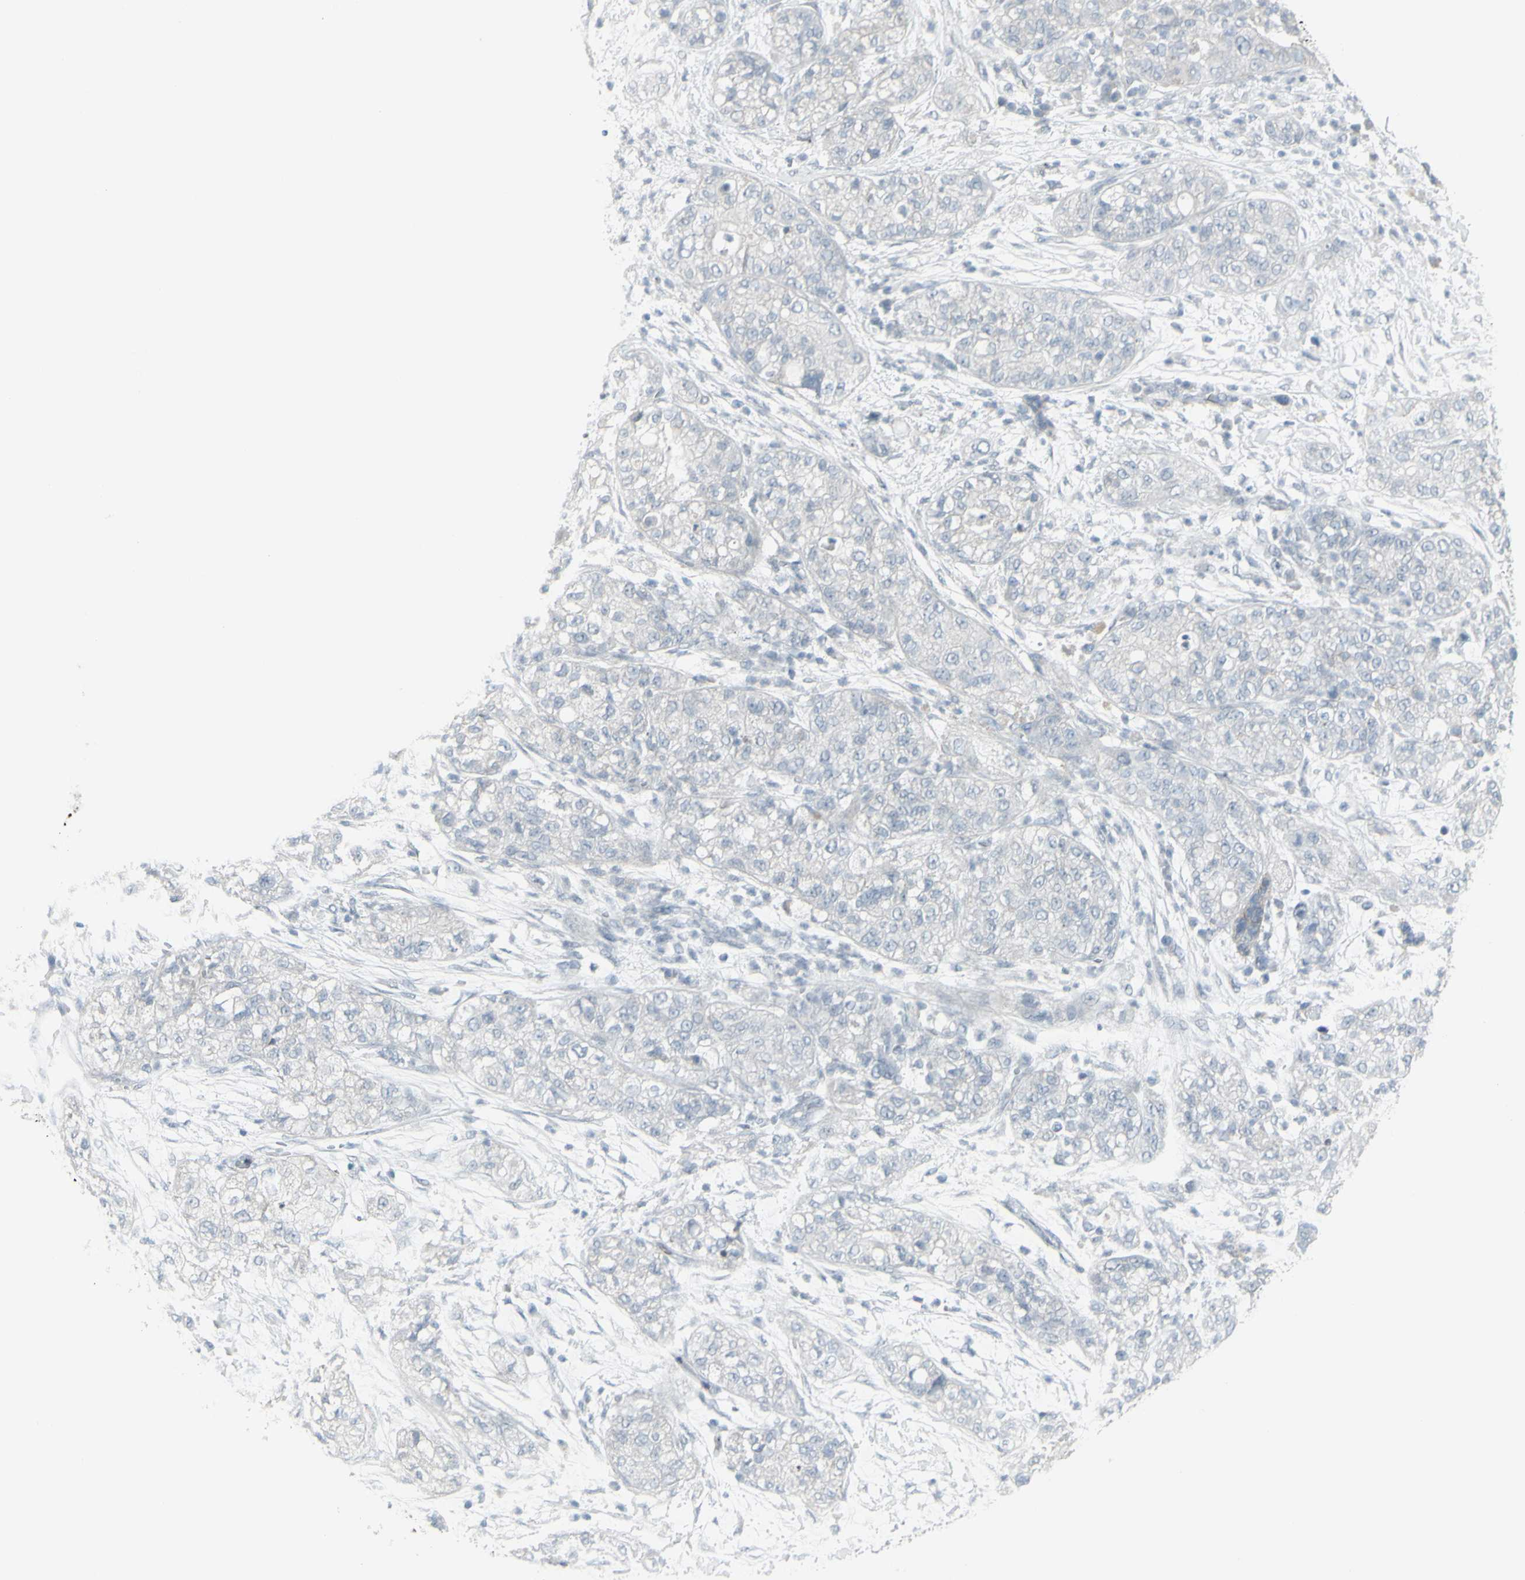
{"staining": {"intensity": "negative", "quantity": "none", "location": "none"}, "tissue": "pancreatic cancer", "cell_type": "Tumor cells", "image_type": "cancer", "snomed": [{"axis": "morphology", "description": "Adenocarcinoma, NOS"}, {"axis": "topography", "description": "Pancreas"}], "caption": "Immunohistochemistry (IHC) micrograph of pancreatic adenocarcinoma stained for a protein (brown), which demonstrates no expression in tumor cells.", "gene": "RAB3A", "patient": {"sex": "female", "age": 78}}